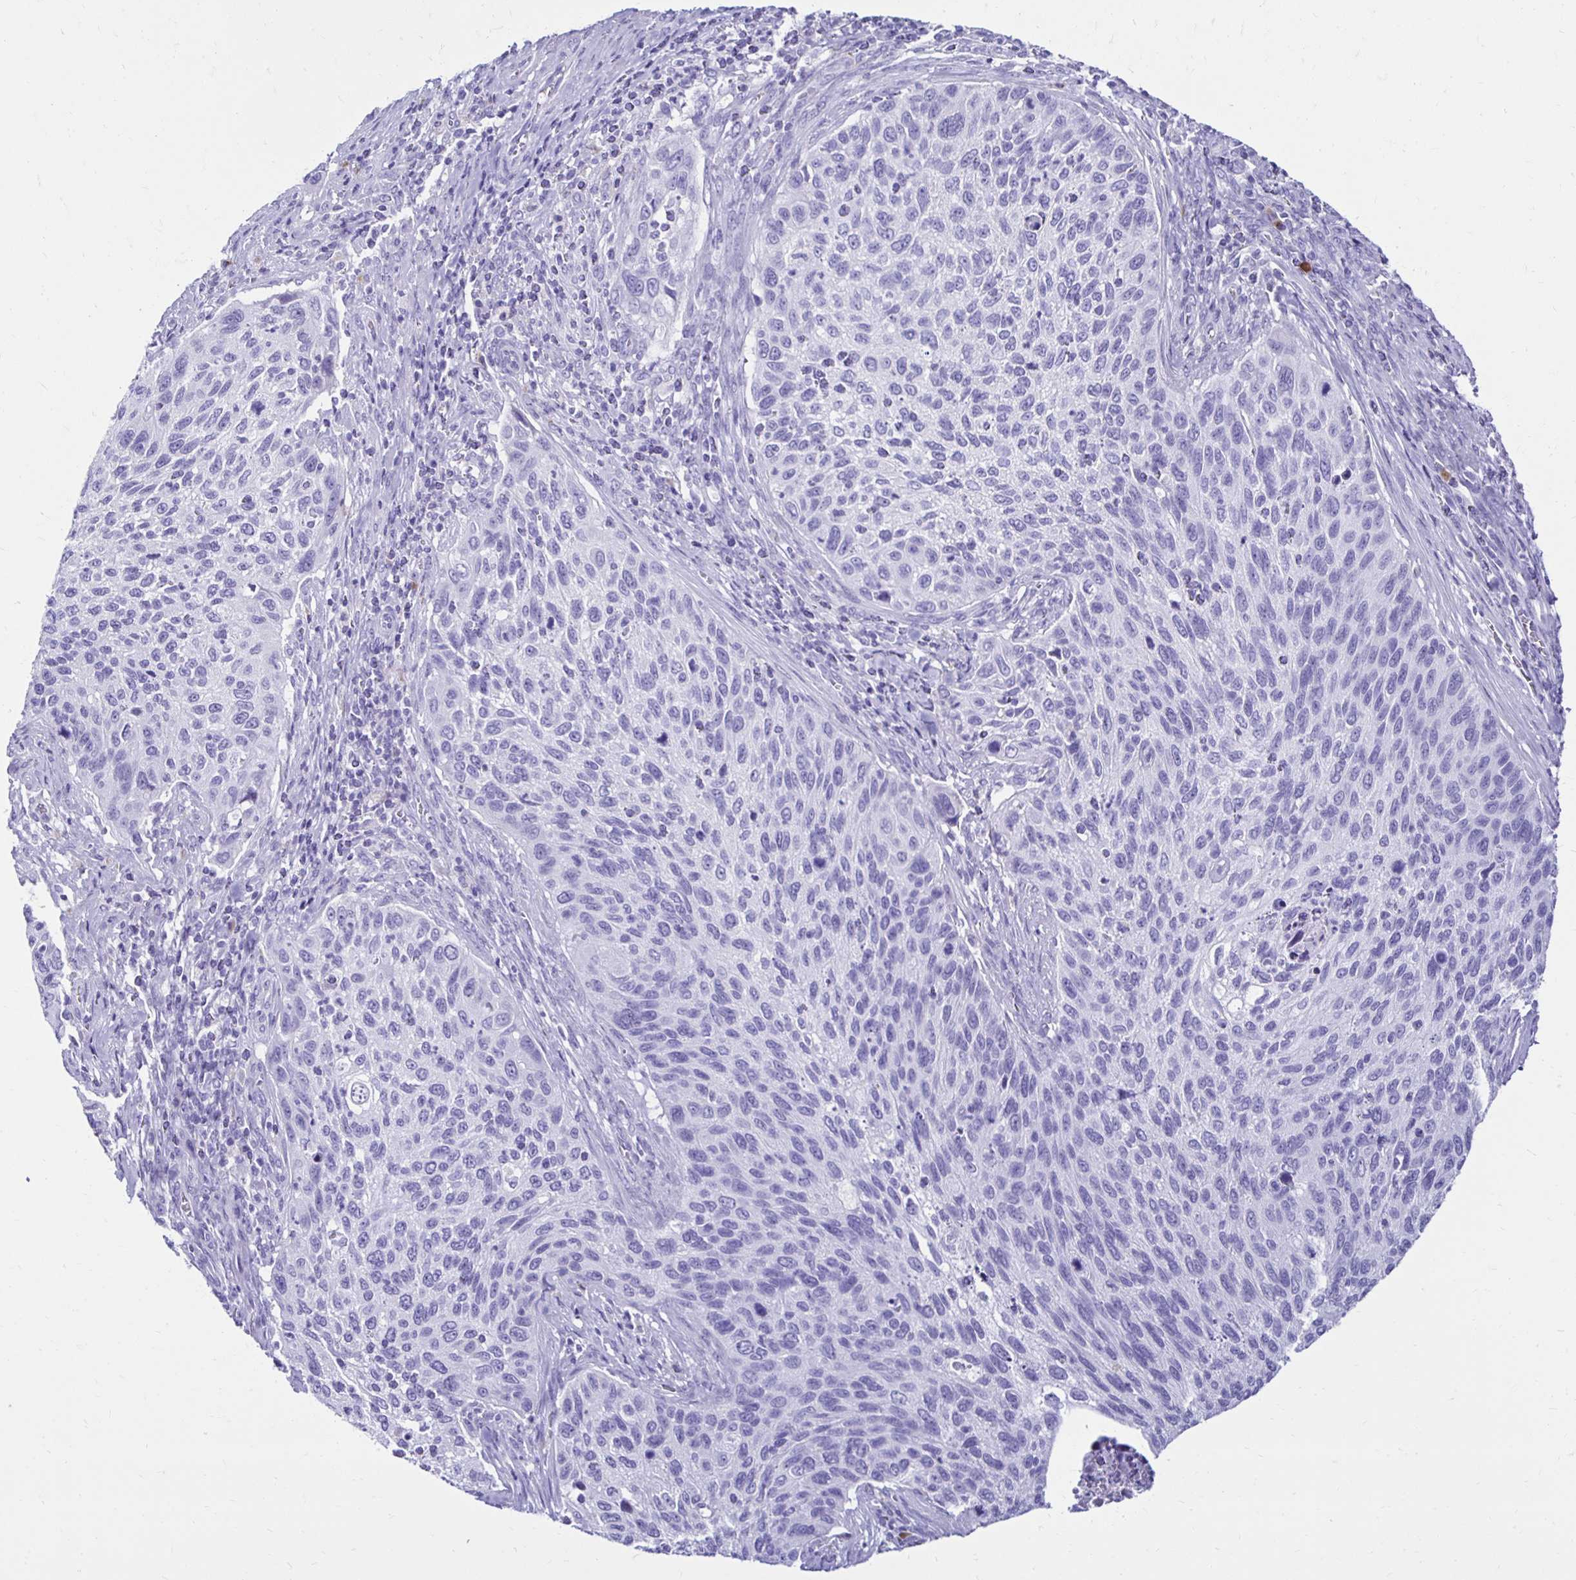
{"staining": {"intensity": "negative", "quantity": "none", "location": "none"}, "tissue": "cervical cancer", "cell_type": "Tumor cells", "image_type": "cancer", "snomed": [{"axis": "morphology", "description": "Squamous cell carcinoma, NOS"}, {"axis": "topography", "description": "Cervix"}], "caption": "Human cervical cancer (squamous cell carcinoma) stained for a protein using immunohistochemistry (IHC) shows no staining in tumor cells.", "gene": "CST5", "patient": {"sex": "female", "age": 70}}